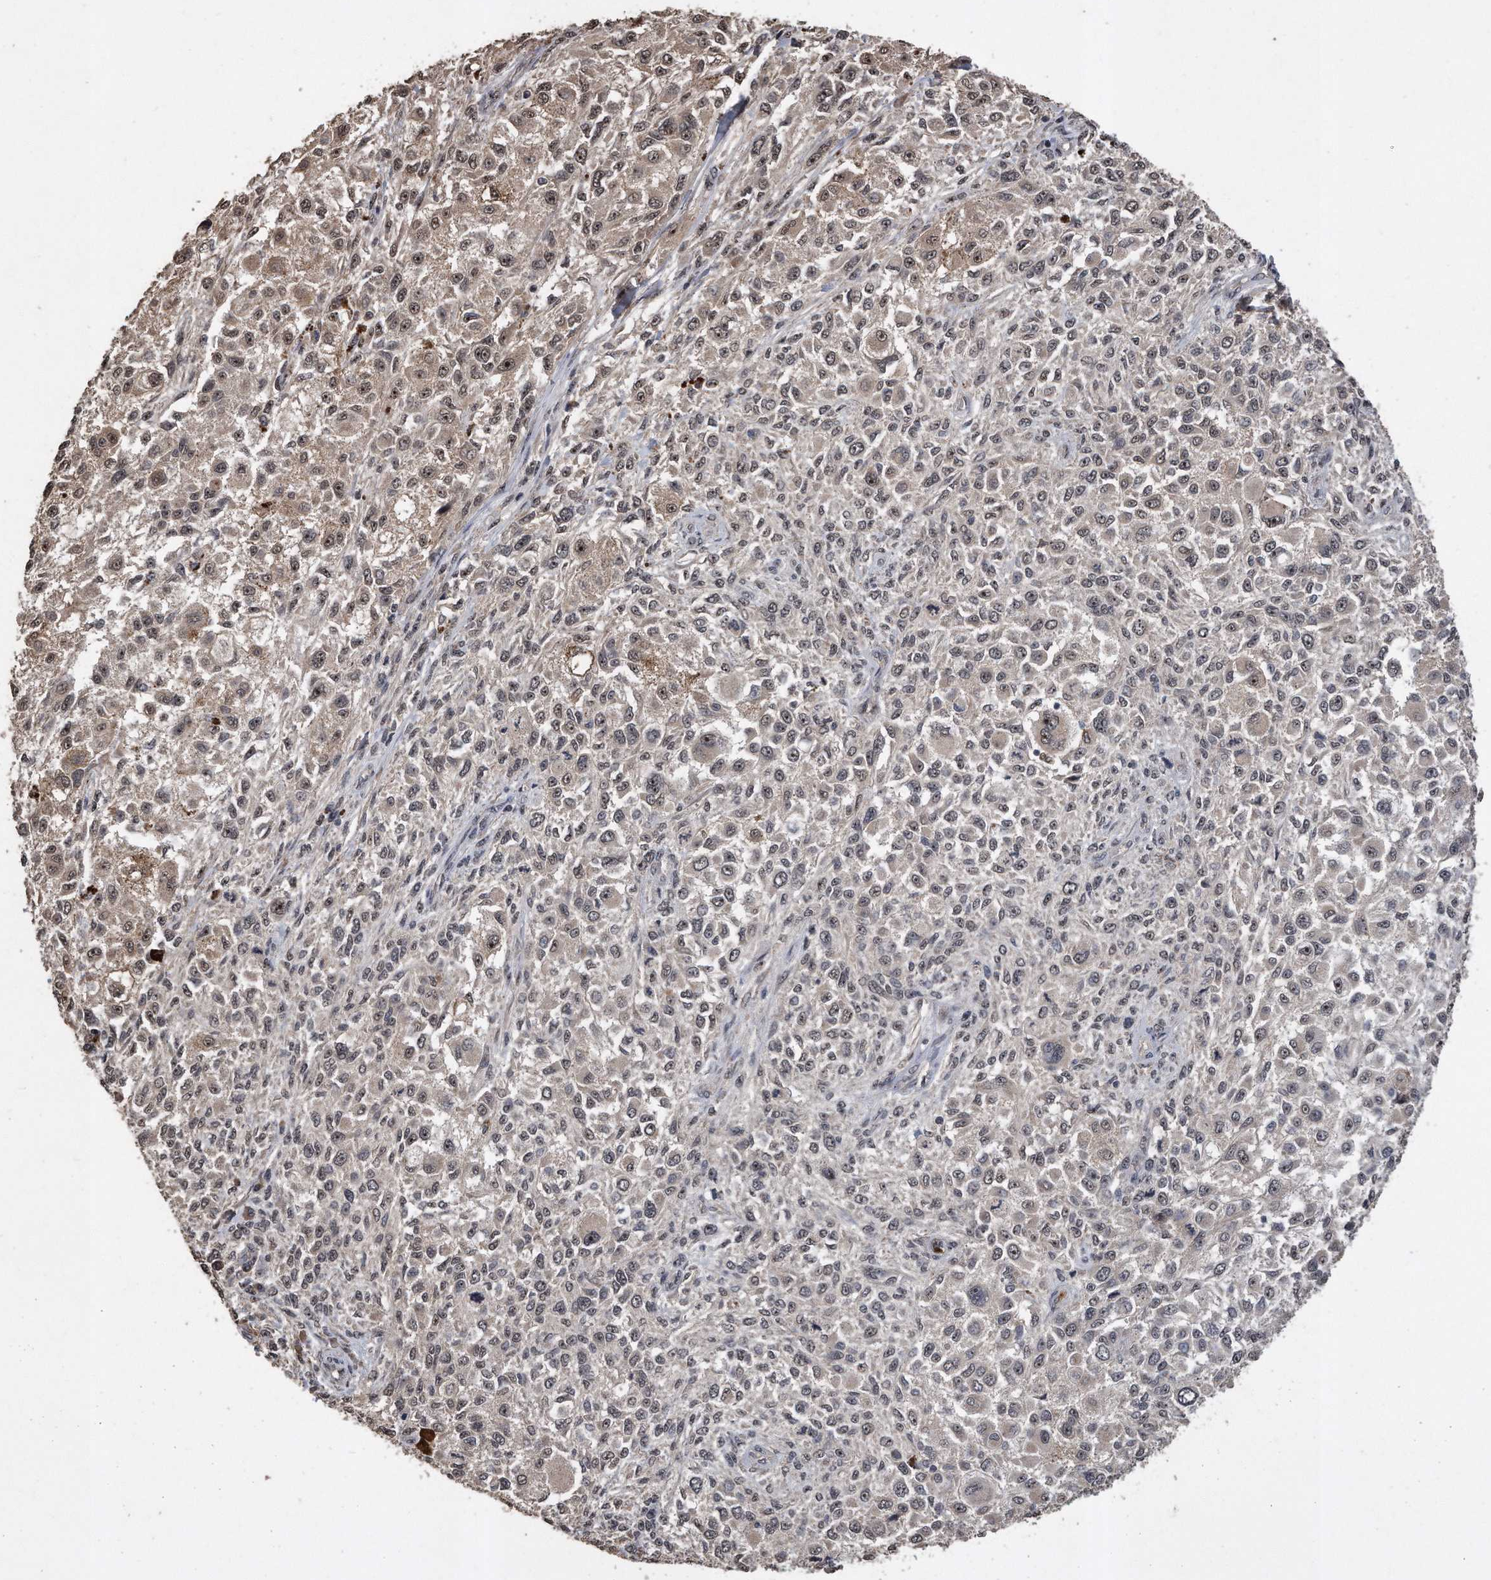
{"staining": {"intensity": "weak", "quantity": "25%-75%", "location": "cytoplasmic/membranous,nuclear"}, "tissue": "melanoma", "cell_type": "Tumor cells", "image_type": "cancer", "snomed": [{"axis": "morphology", "description": "Necrosis, NOS"}, {"axis": "morphology", "description": "Malignant melanoma, NOS"}, {"axis": "topography", "description": "Skin"}], "caption": "Protein staining of melanoma tissue displays weak cytoplasmic/membranous and nuclear expression in approximately 25%-75% of tumor cells.", "gene": "PELO", "patient": {"sex": "female", "age": 87}}